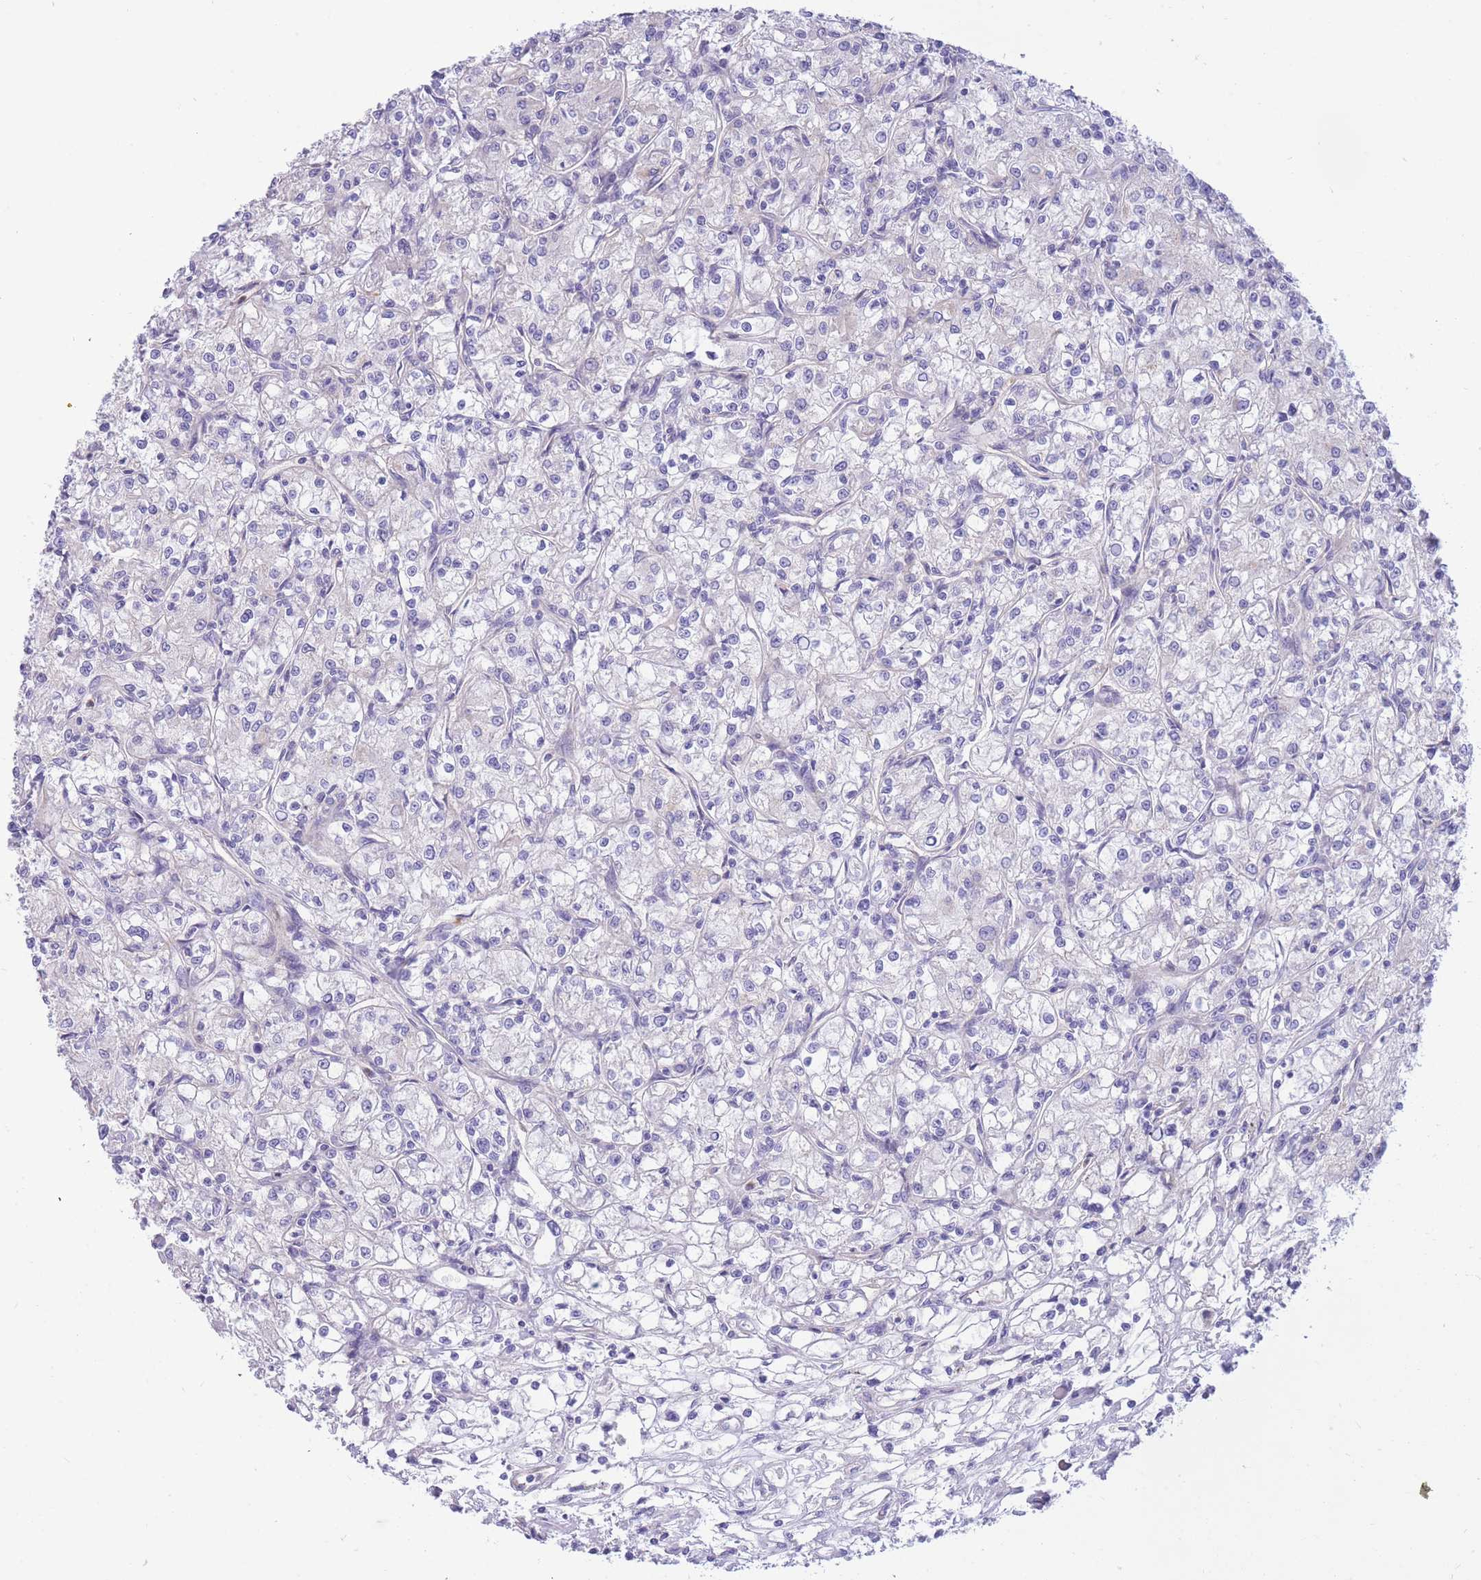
{"staining": {"intensity": "negative", "quantity": "none", "location": "none"}, "tissue": "renal cancer", "cell_type": "Tumor cells", "image_type": "cancer", "snomed": [{"axis": "morphology", "description": "Adenocarcinoma, NOS"}, {"axis": "topography", "description": "Kidney"}], "caption": "IHC image of neoplastic tissue: human renal cancer stained with DAB reveals no significant protein staining in tumor cells. (DAB (3,3'-diaminobenzidine) IHC visualized using brightfield microscopy, high magnification).", "gene": "SULT1A1", "patient": {"sex": "female", "age": 59}}